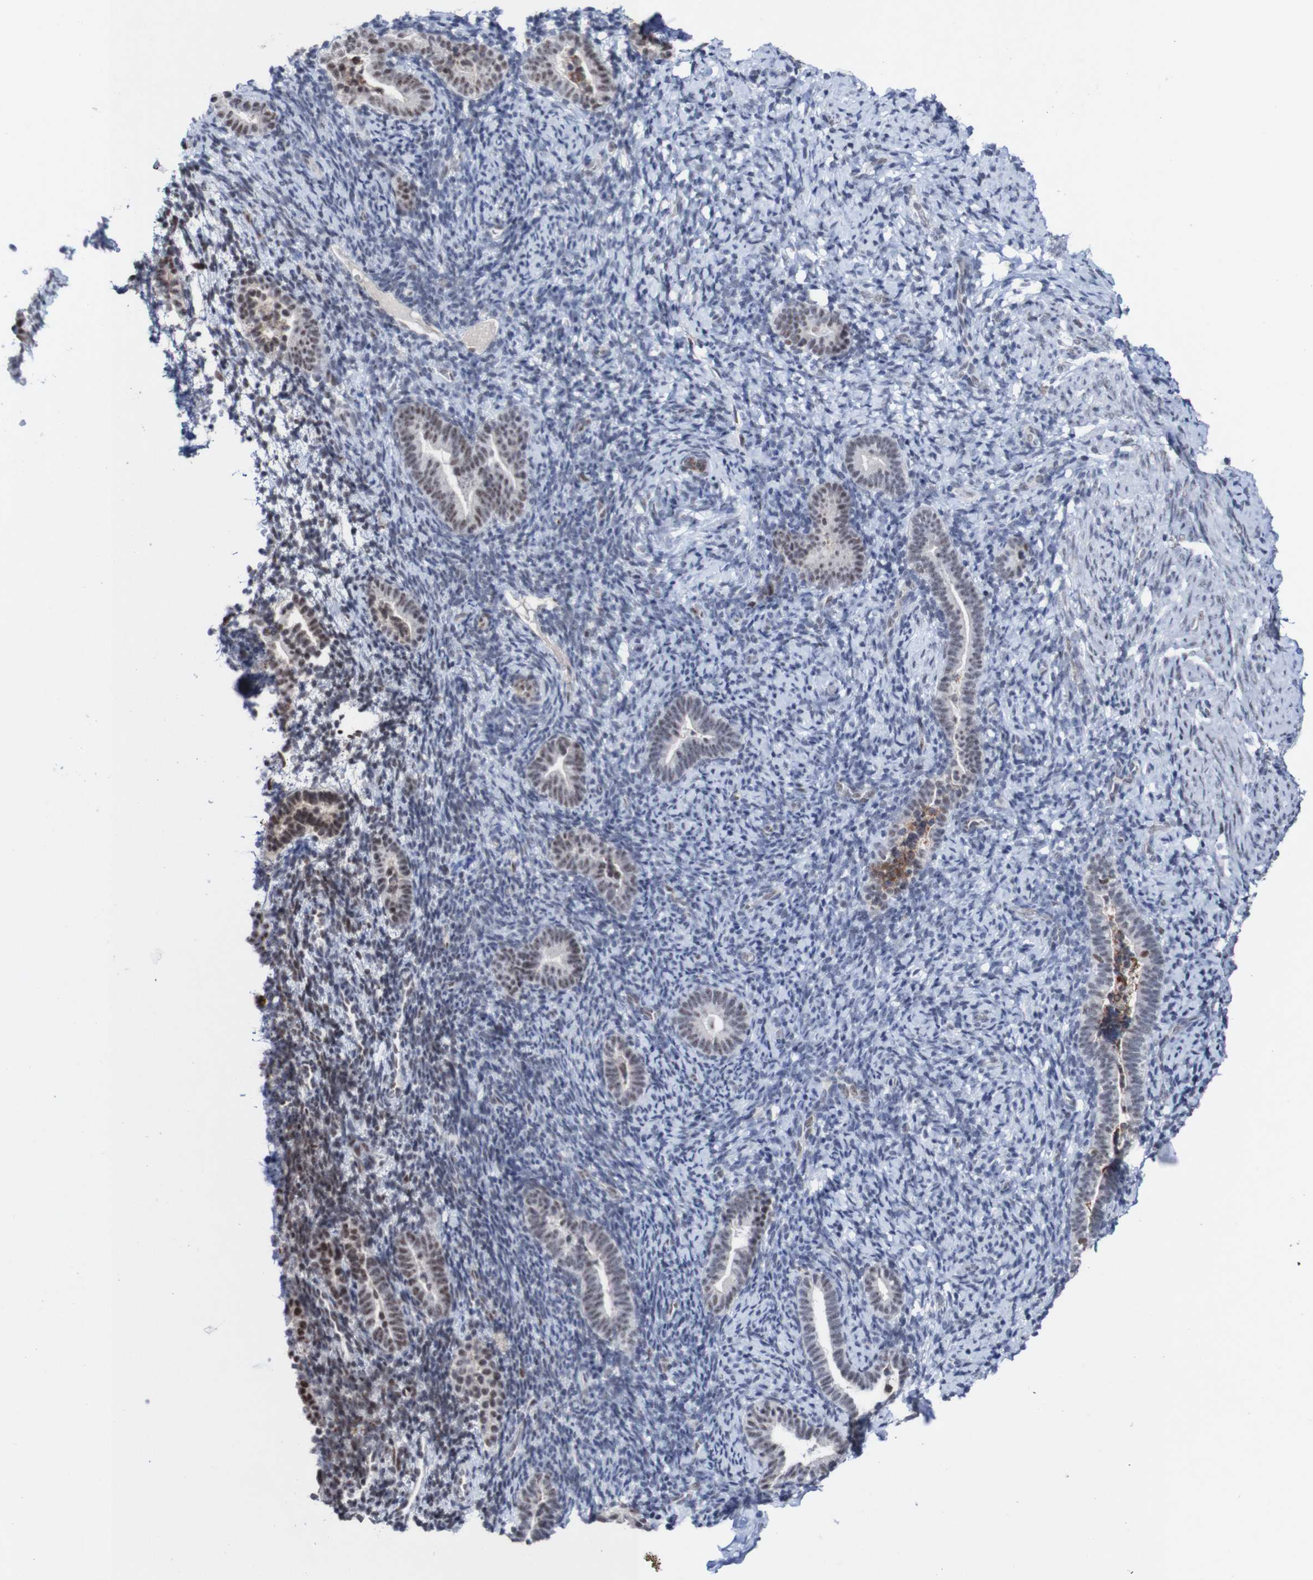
{"staining": {"intensity": "negative", "quantity": "none", "location": "none"}, "tissue": "endometrium", "cell_type": "Cells in endometrial stroma", "image_type": "normal", "snomed": [{"axis": "morphology", "description": "Normal tissue, NOS"}, {"axis": "topography", "description": "Endometrium"}], "caption": "IHC of benign human endometrium demonstrates no staining in cells in endometrial stroma.", "gene": "CDC5L", "patient": {"sex": "female", "age": 51}}